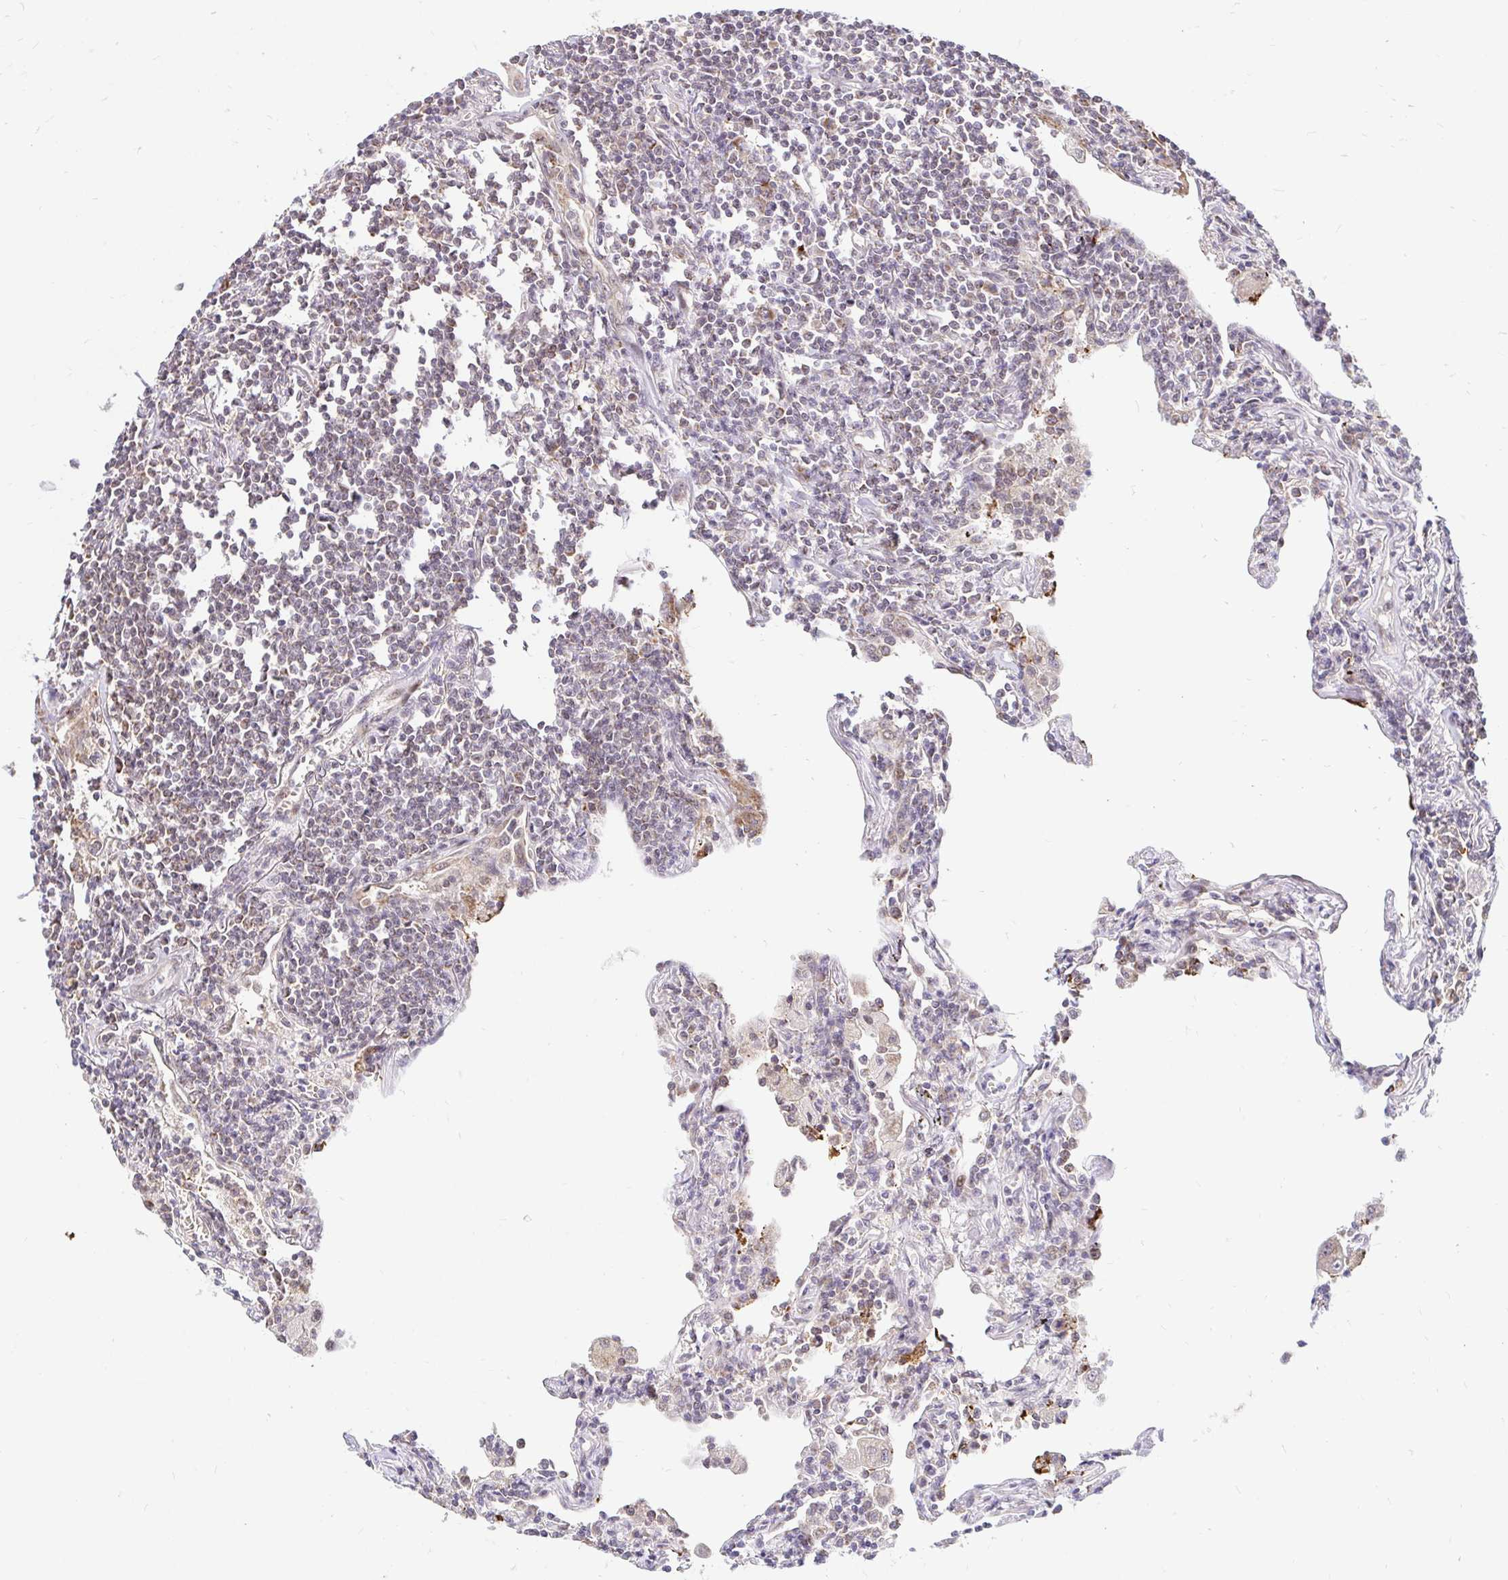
{"staining": {"intensity": "negative", "quantity": "none", "location": "none"}, "tissue": "lymphoma", "cell_type": "Tumor cells", "image_type": "cancer", "snomed": [{"axis": "morphology", "description": "Malignant lymphoma, non-Hodgkin's type, Low grade"}, {"axis": "topography", "description": "Lung"}], "caption": "This is a photomicrograph of IHC staining of lymphoma, which shows no positivity in tumor cells.", "gene": "TIMM50", "patient": {"sex": "female", "age": 71}}